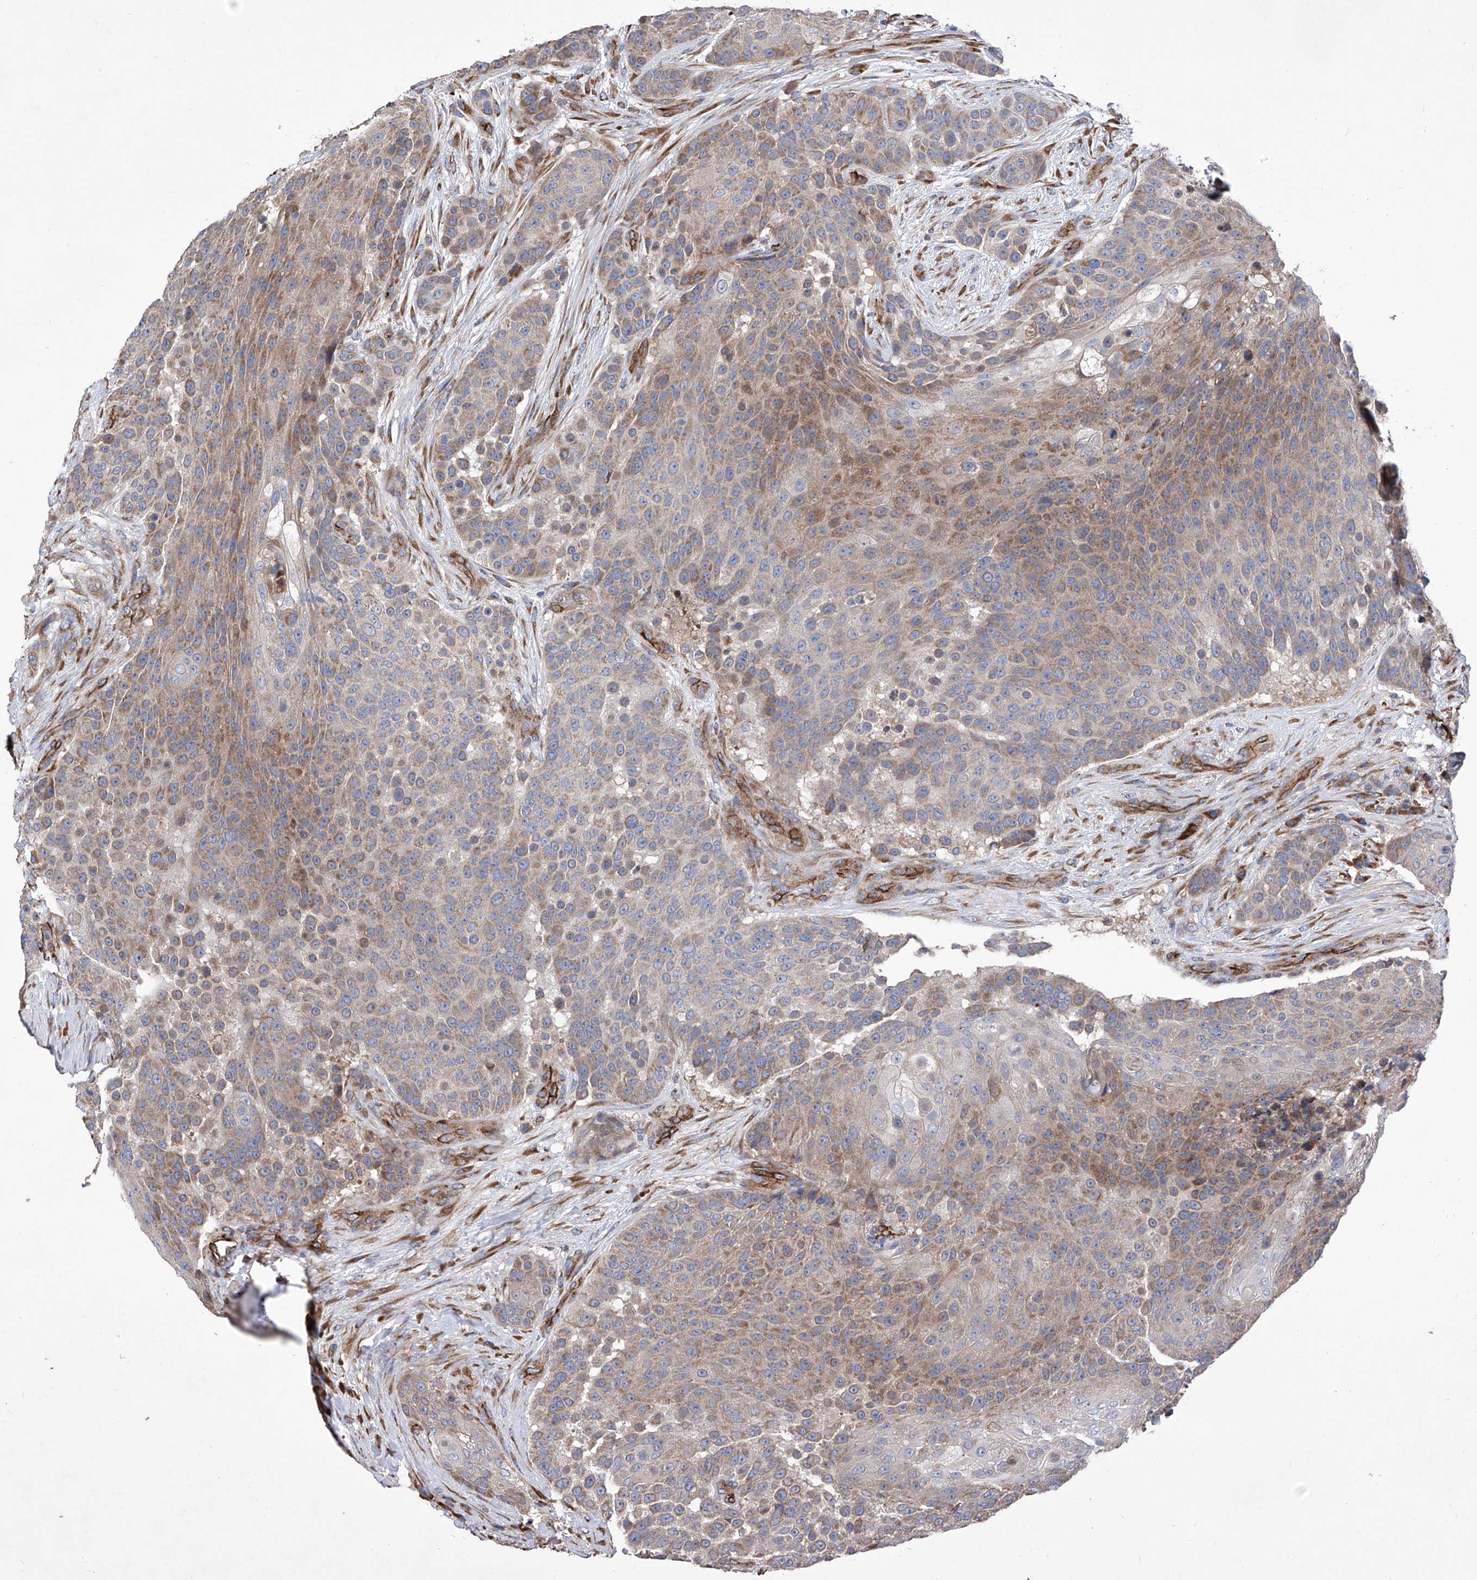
{"staining": {"intensity": "moderate", "quantity": "25%-75%", "location": "cytoplasmic/membranous"}, "tissue": "urothelial cancer", "cell_type": "Tumor cells", "image_type": "cancer", "snomed": [{"axis": "morphology", "description": "Urothelial carcinoma, High grade"}, {"axis": "topography", "description": "Urinary bladder"}], "caption": "High-power microscopy captured an IHC image of urothelial cancer, revealing moderate cytoplasmic/membranous positivity in approximately 25%-75% of tumor cells.", "gene": "INPP5B", "patient": {"sex": "female", "age": 63}}